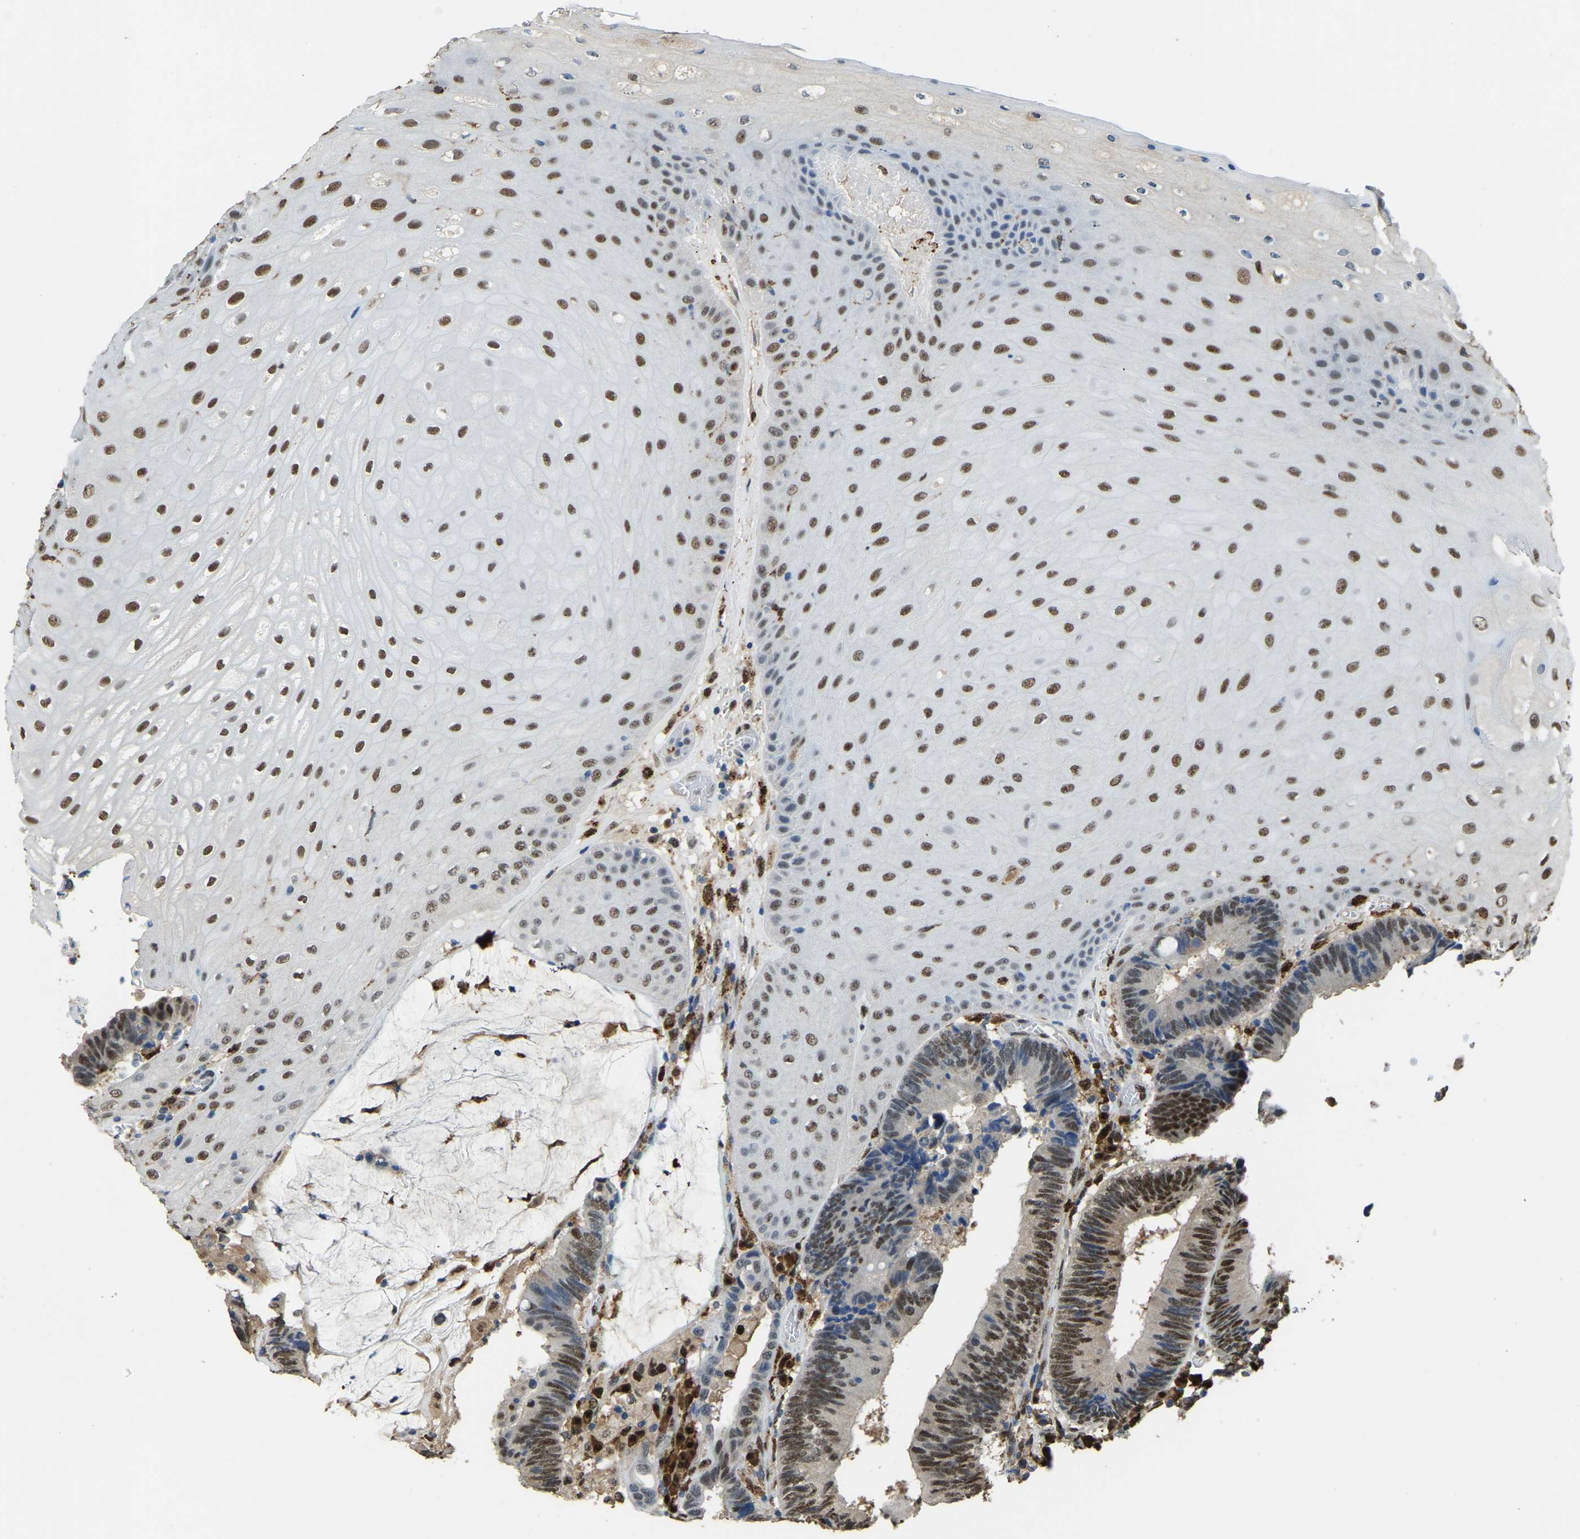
{"staining": {"intensity": "strong", "quantity": "25%-75%", "location": "nuclear"}, "tissue": "colorectal cancer", "cell_type": "Tumor cells", "image_type": "cancer", "snomed": [{"axis": "morphology", "description": "Adenocarcinoma, NOS"}, {"axis": "topography", "description": "Rectum"}, {"axis": "topography", "description": "Anal"}], "caption": "A brown stain labels strong nuclear expression of a protein in colorectal cancer tumor cells.", "gene": "NANS", "patient": {"sex": "female", "age": 89}}